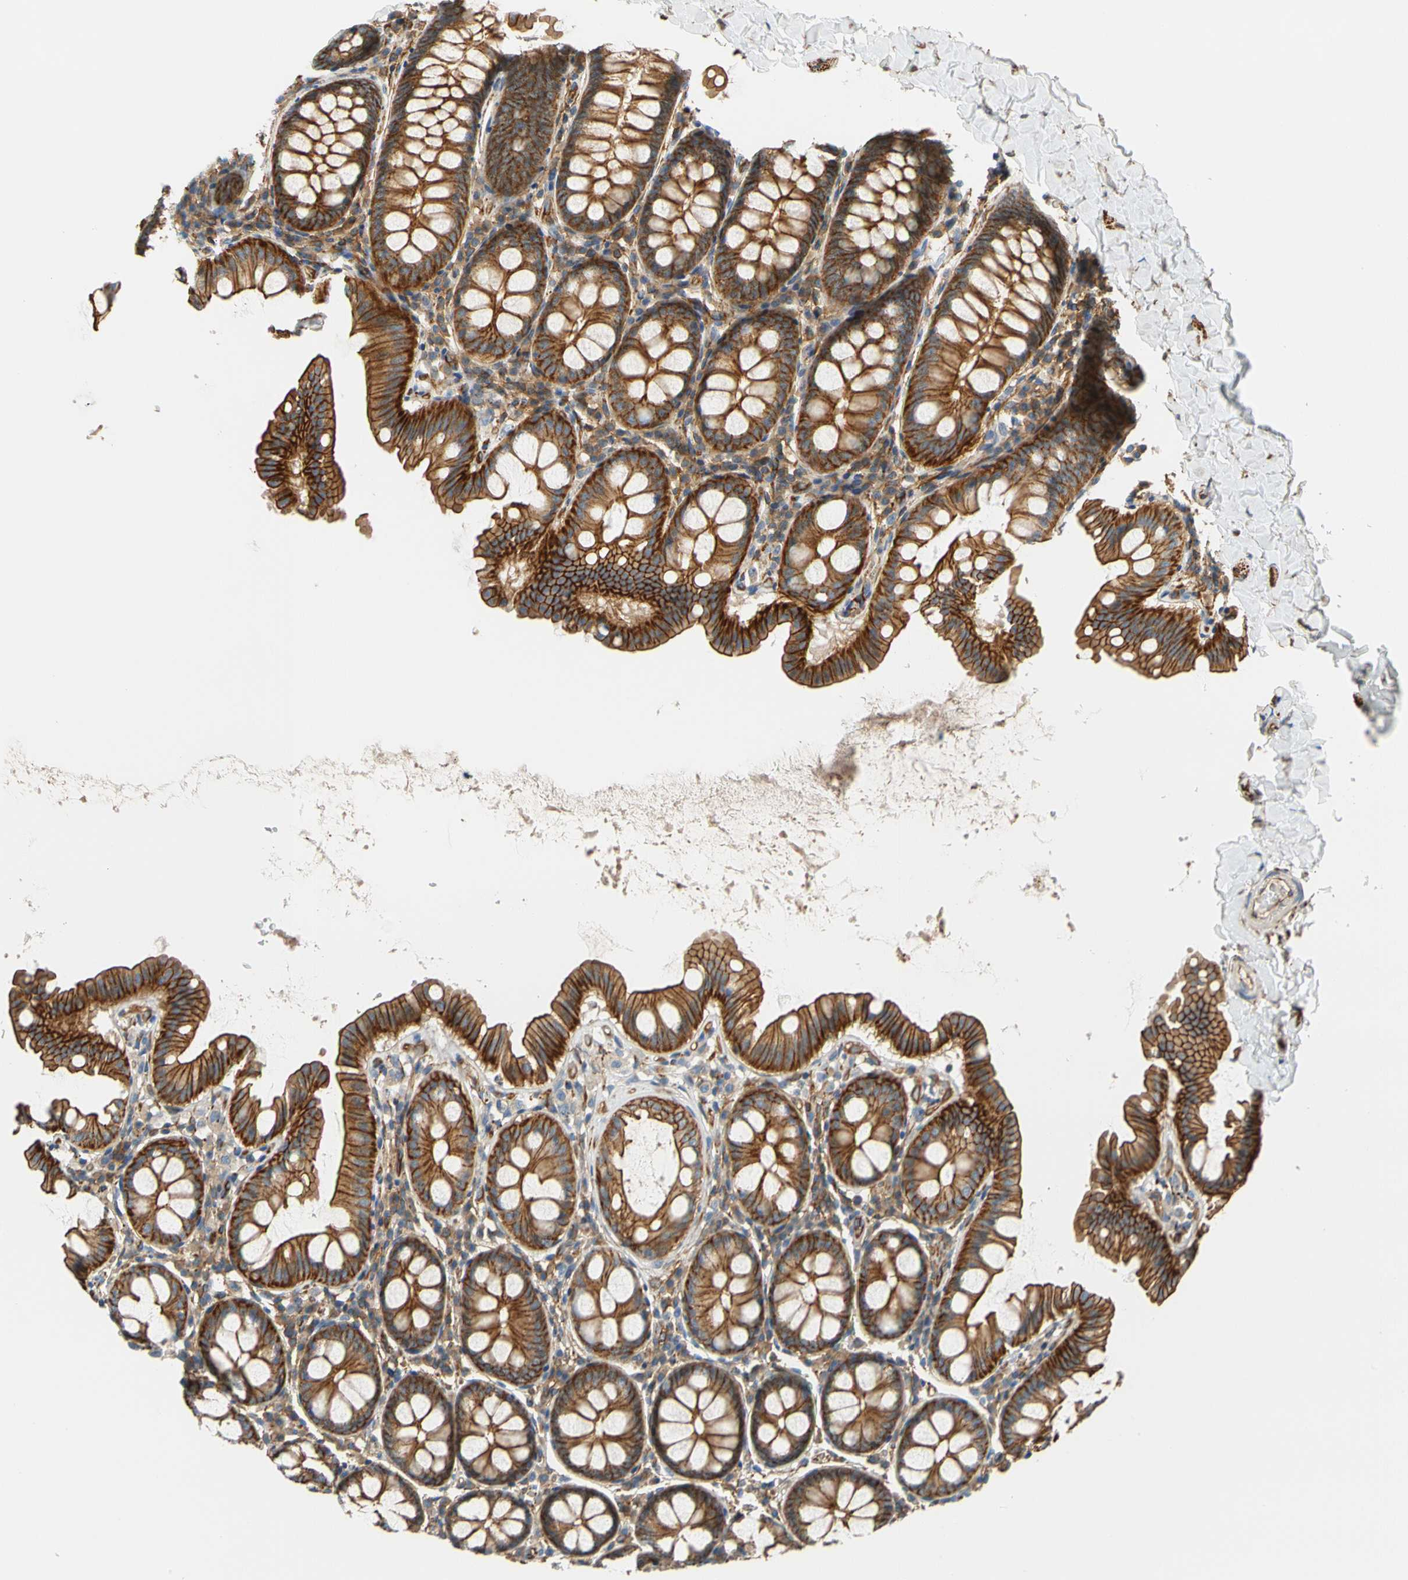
{"staining": {"intensity": "moderate", "quantity": ">75%", "location": "cytoplasmic/membranous"}, "tissue": "colon", "cell_type": "Endothelial cells", "image_type": "normal", "snomed": [{"axis": "morphology", "description": "Normal tissue, NOS"}, {"axis": "topography", "description": "Colon"}], "caption": "Immunohistochemical staining of normal colon displays moderate cytoplasmic/membranous protein staining in approximately >75% of endothelial cells. (DAB (3,3'-diaminobenzidine) IHC with brightfield microscopy, high magnification).", "gene": "SPTAN1", "patient": {"sex": "female", "age": 61}}